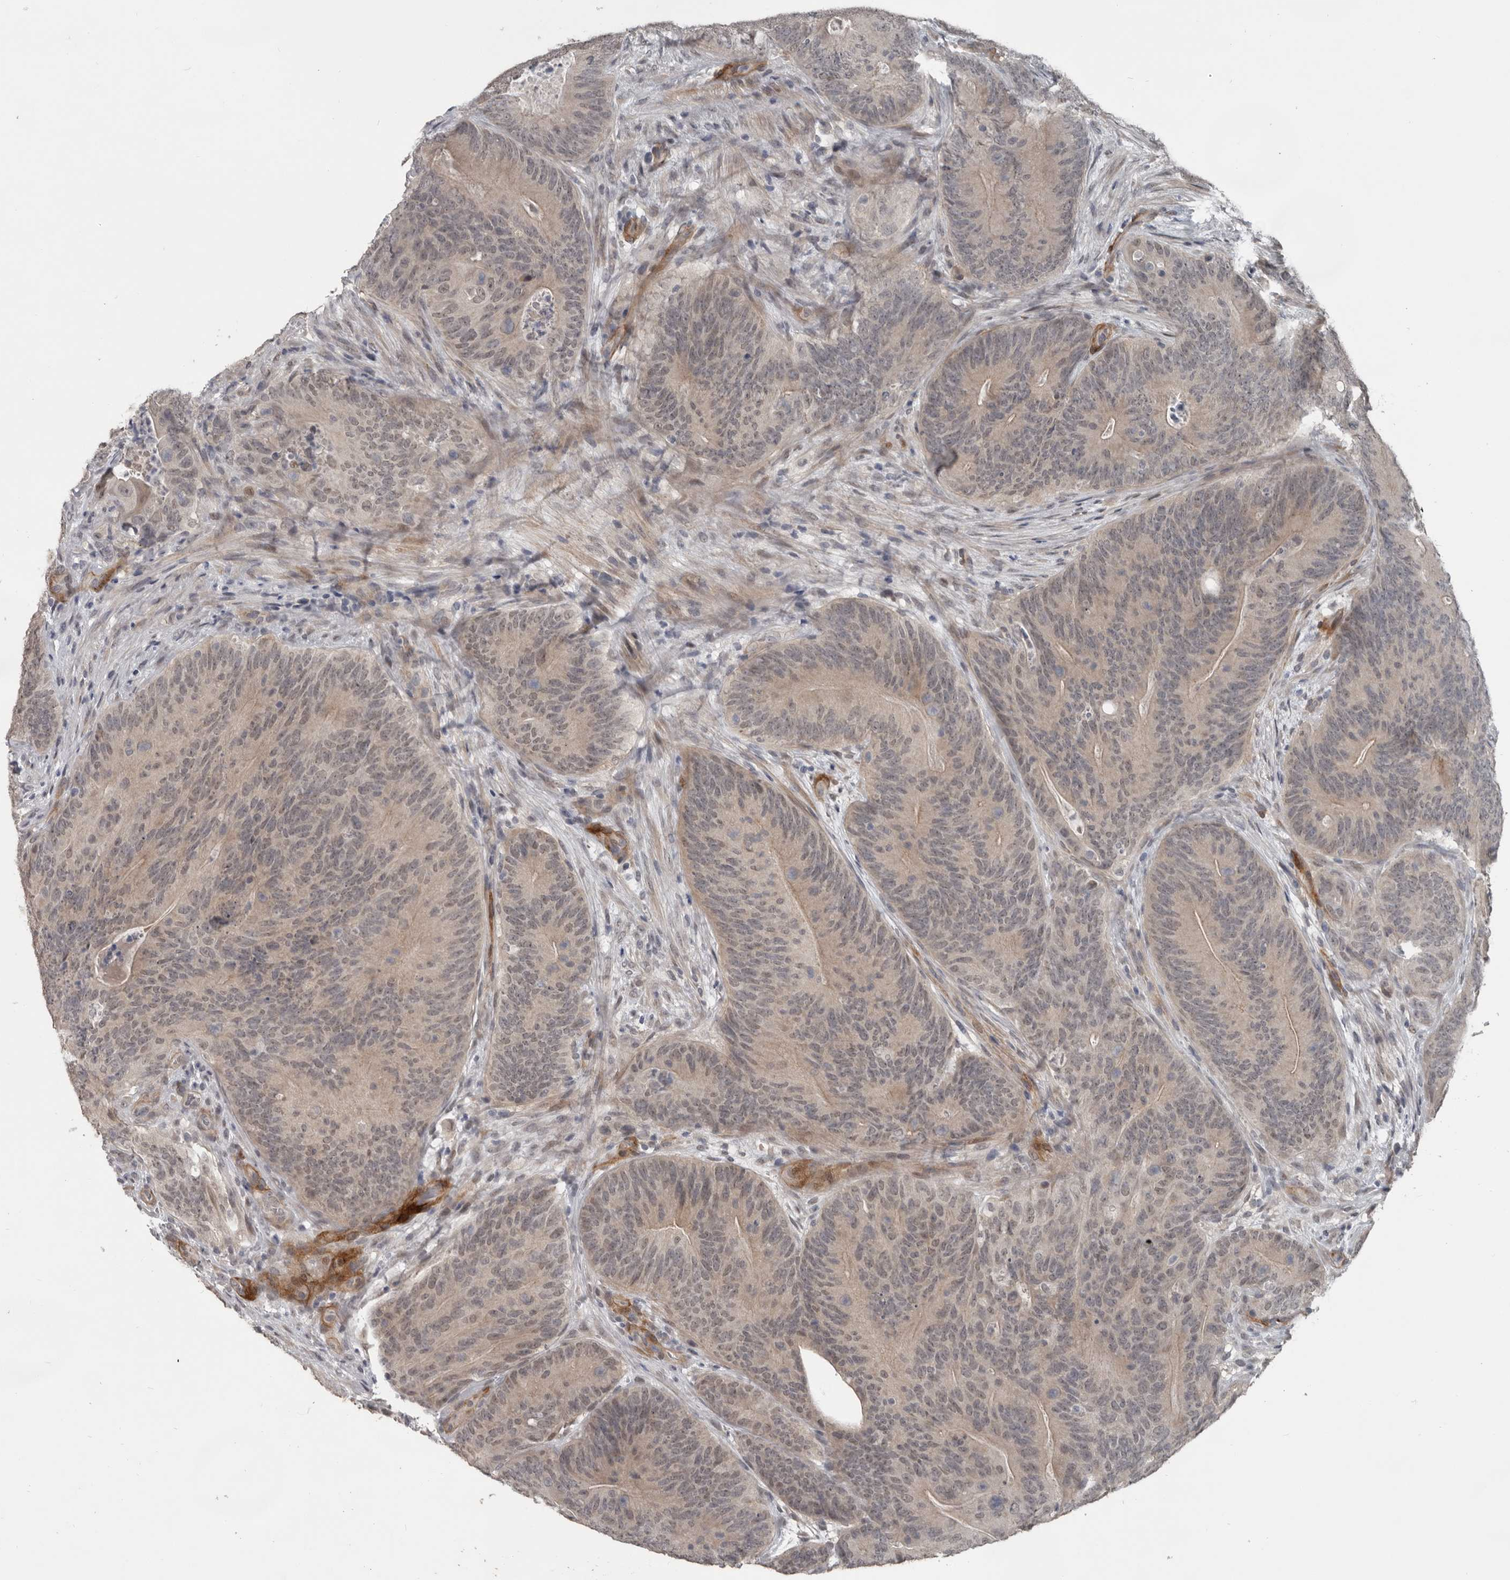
{"staining": {"intensity": "weak", "quantity": "<25%", "location": "nuclear"}, "tissue": "colorectal cancer", "cell_type": "Tumor cells", "image_type": "cancer", "snomed": [{"axis": "morphology", "description": "Normal tissue, NOS"}, {"axis": "topography", "description": "Colon"}], "caption": "A high-resolution micrograph shows immunohistochemistry staining of colorectal cancer, which demonstrates no significant positivity in tumor cells. (DAB immunohistochemistry visualized using brightfield microscopy, high magnification).", "gene": "C1orf216", "patient": {"sex": "female", "age": 82}}